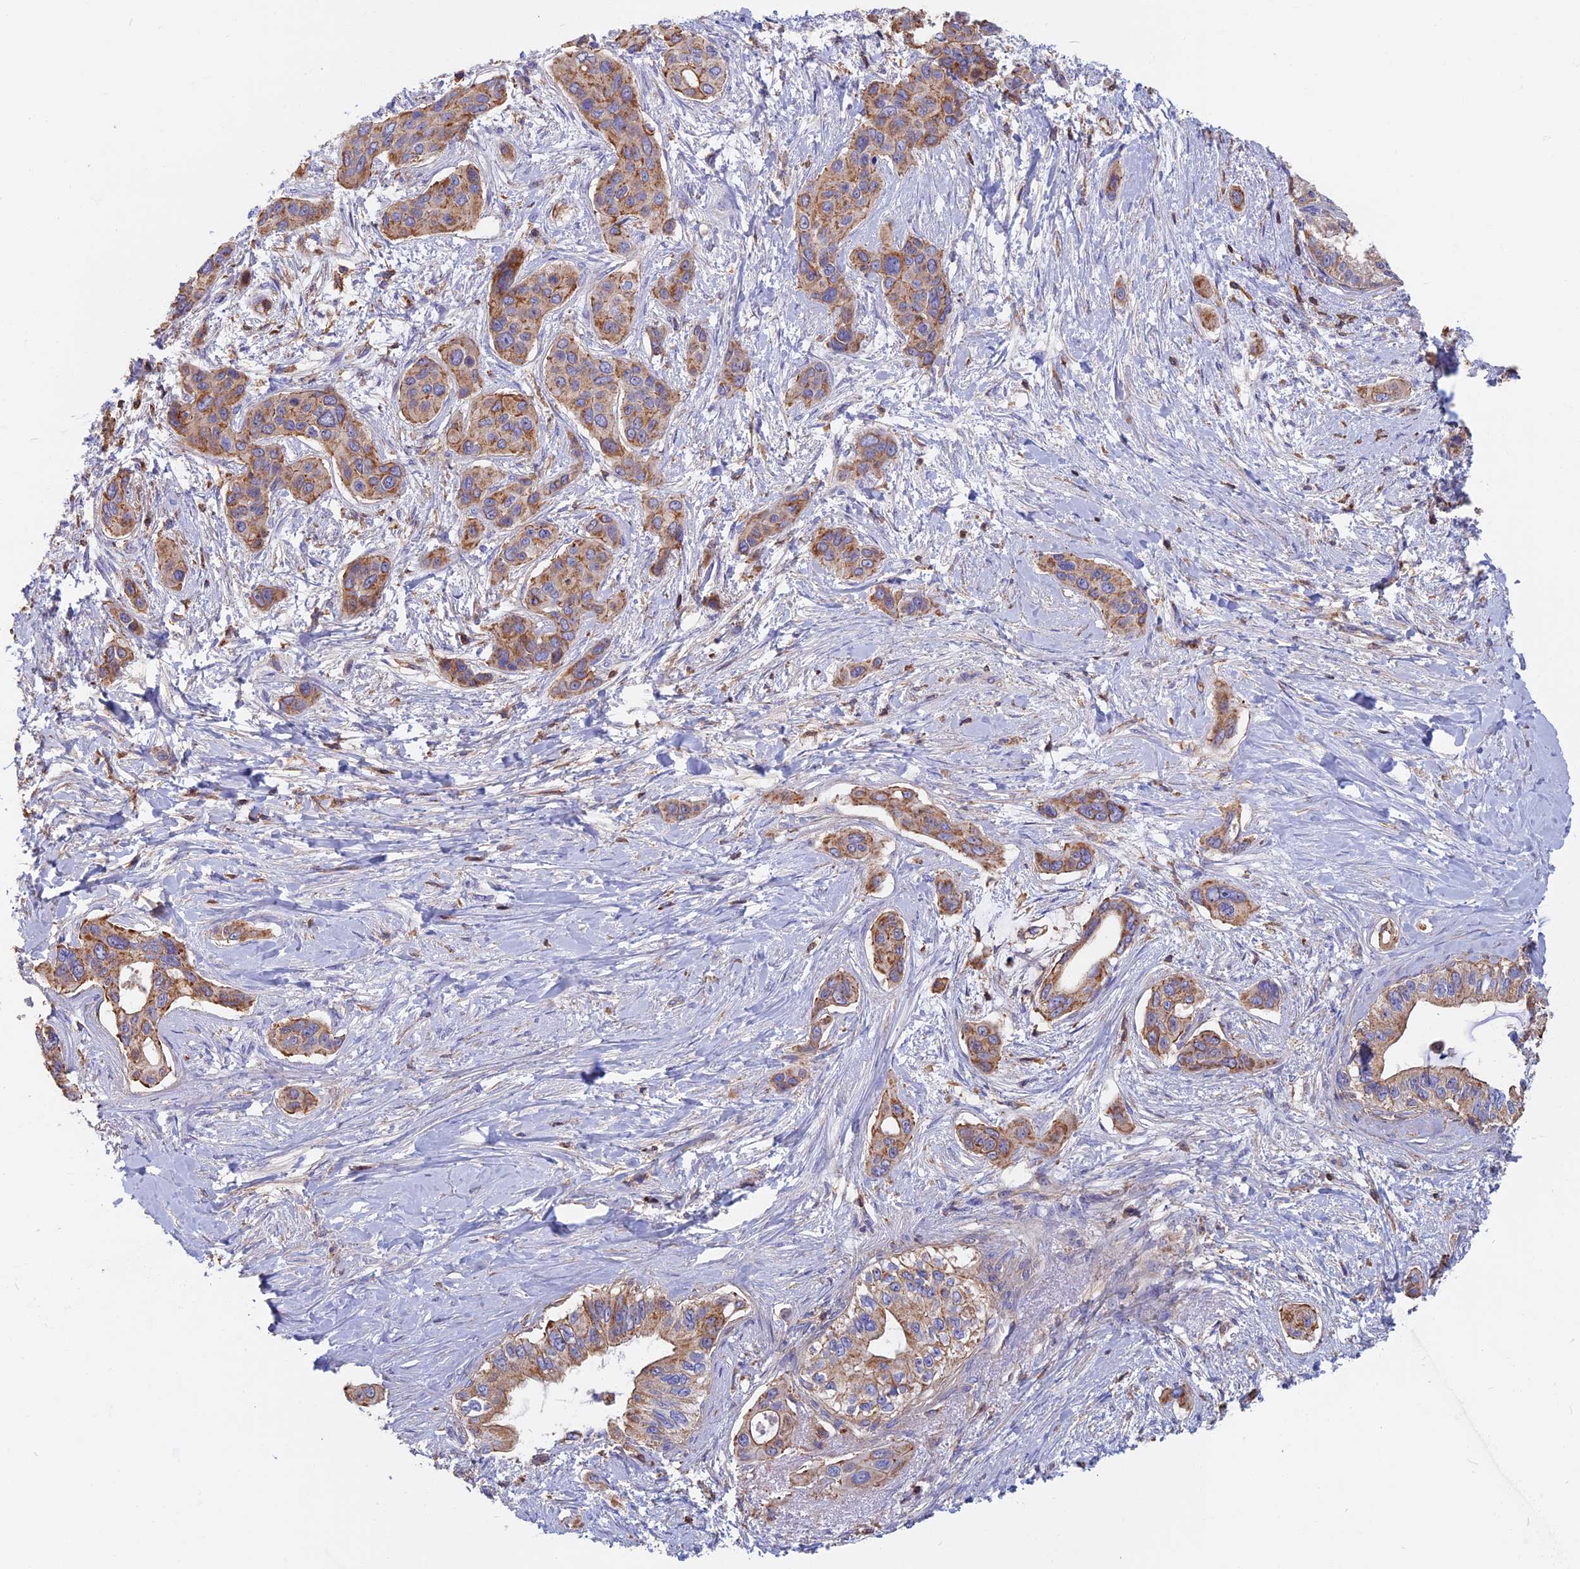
{"staining": {"intensity": "moderate", "quantity": ">75%", "location": "cytoplasmic/membranous"}, "tissue": "pancreatic cancer", "cell_type": "Tumor cells", "image_type": "cancer", "snomed": [{"axis": "morphology", "description": "Adenocarcinoma, NOS"}, {"axis": "topography", "description": "Pancreas"}], "caption": "IHC histopathology image of pancreatic cancer (adenocarcinoma) stained for a protein (brown), which shows medium levels of moderate cytoplasmic/membranous staining in about >75% of tumor cells.", "gene": "HSD17B8", "patient": {"sex": "male", "age": 72}}